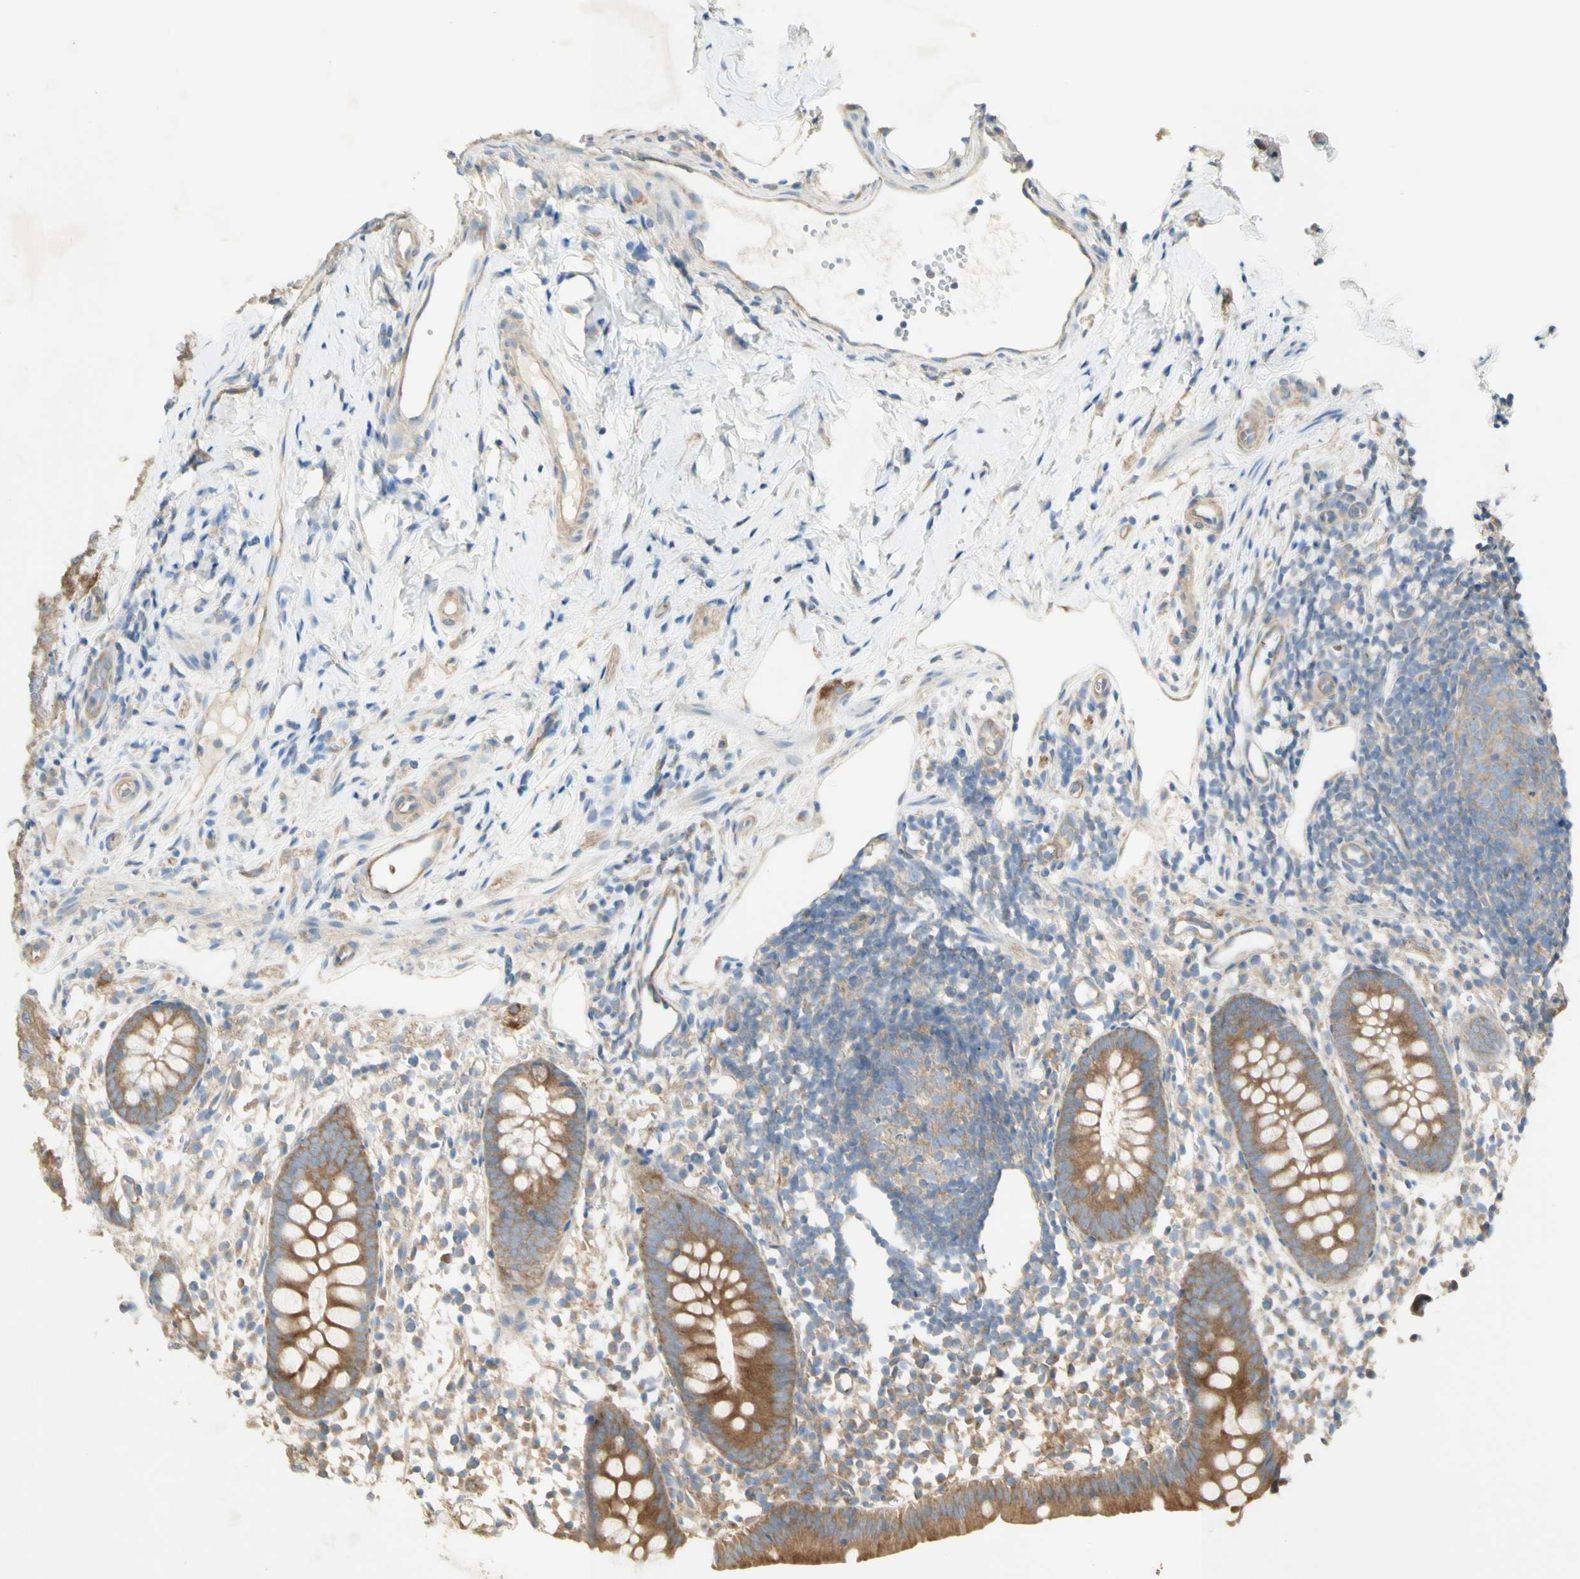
{"staining": {"intensity": "moderate", "quantity": ">75%", "location": "cytoplasmic/membranous"}, "tissue": "appendix", "cell_type": "Glandular cells", "image_type": "normal", "snomed": [{"axis": "morphology", "description": "Normal tissue, NOS"}, {"axis": "topography", "description": "Appendix"}], "caption": "Immunohistochemistry (IHC) histopathology image of benign appendix: appendix stained using IHC exhibits medium levels of moderate protein expression localized specifically in the cytoplasmic/membranous of glandular cells, appearing as a cytoplasmic/membranous brown color.", "gene": "DYNC1H1", "patient": {"sex": "female", "age": 20}}